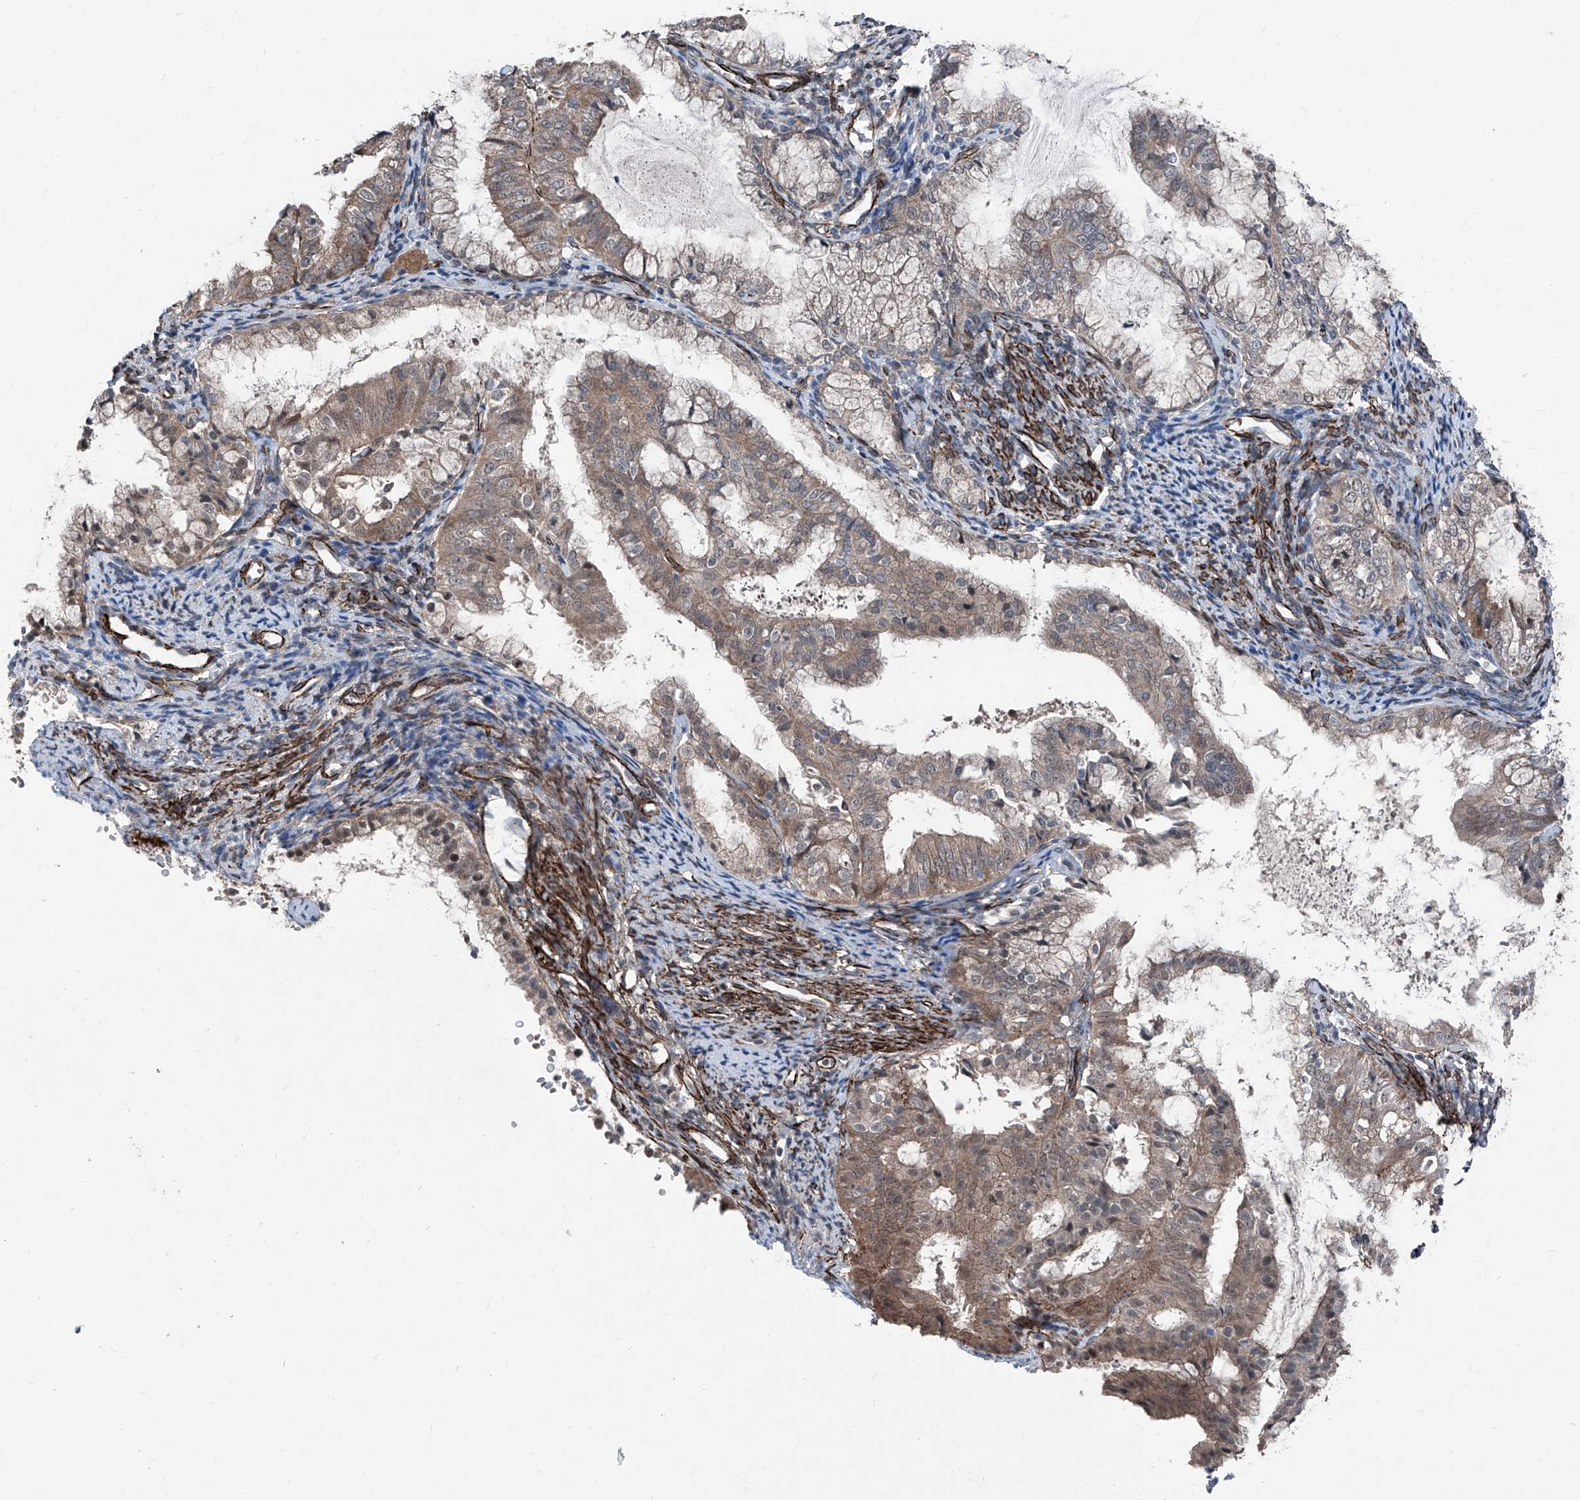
{"staining": {"intensity": "weak", "quantity": ">75%", "location": "cytoplasmic/membranous"}, "tissue": "endometrial cancer", "cell_type": "Tumor cells", "image_type": "cancer", "snomed": [{"axis": "morphology", "description": "Adenocarcinoma, NOS"}, {"axis": "topography", "description": "Endometrium"}], "caption": "Protein staining by immunohistochemistry (IHC) demonstrates weak cytoplasmic/membranous staining in about >75% of tumor cells in endometrial cancer (adenocarcinoma).", "gene": "COA7", "patient": {"sex": "female", "age": 63}}